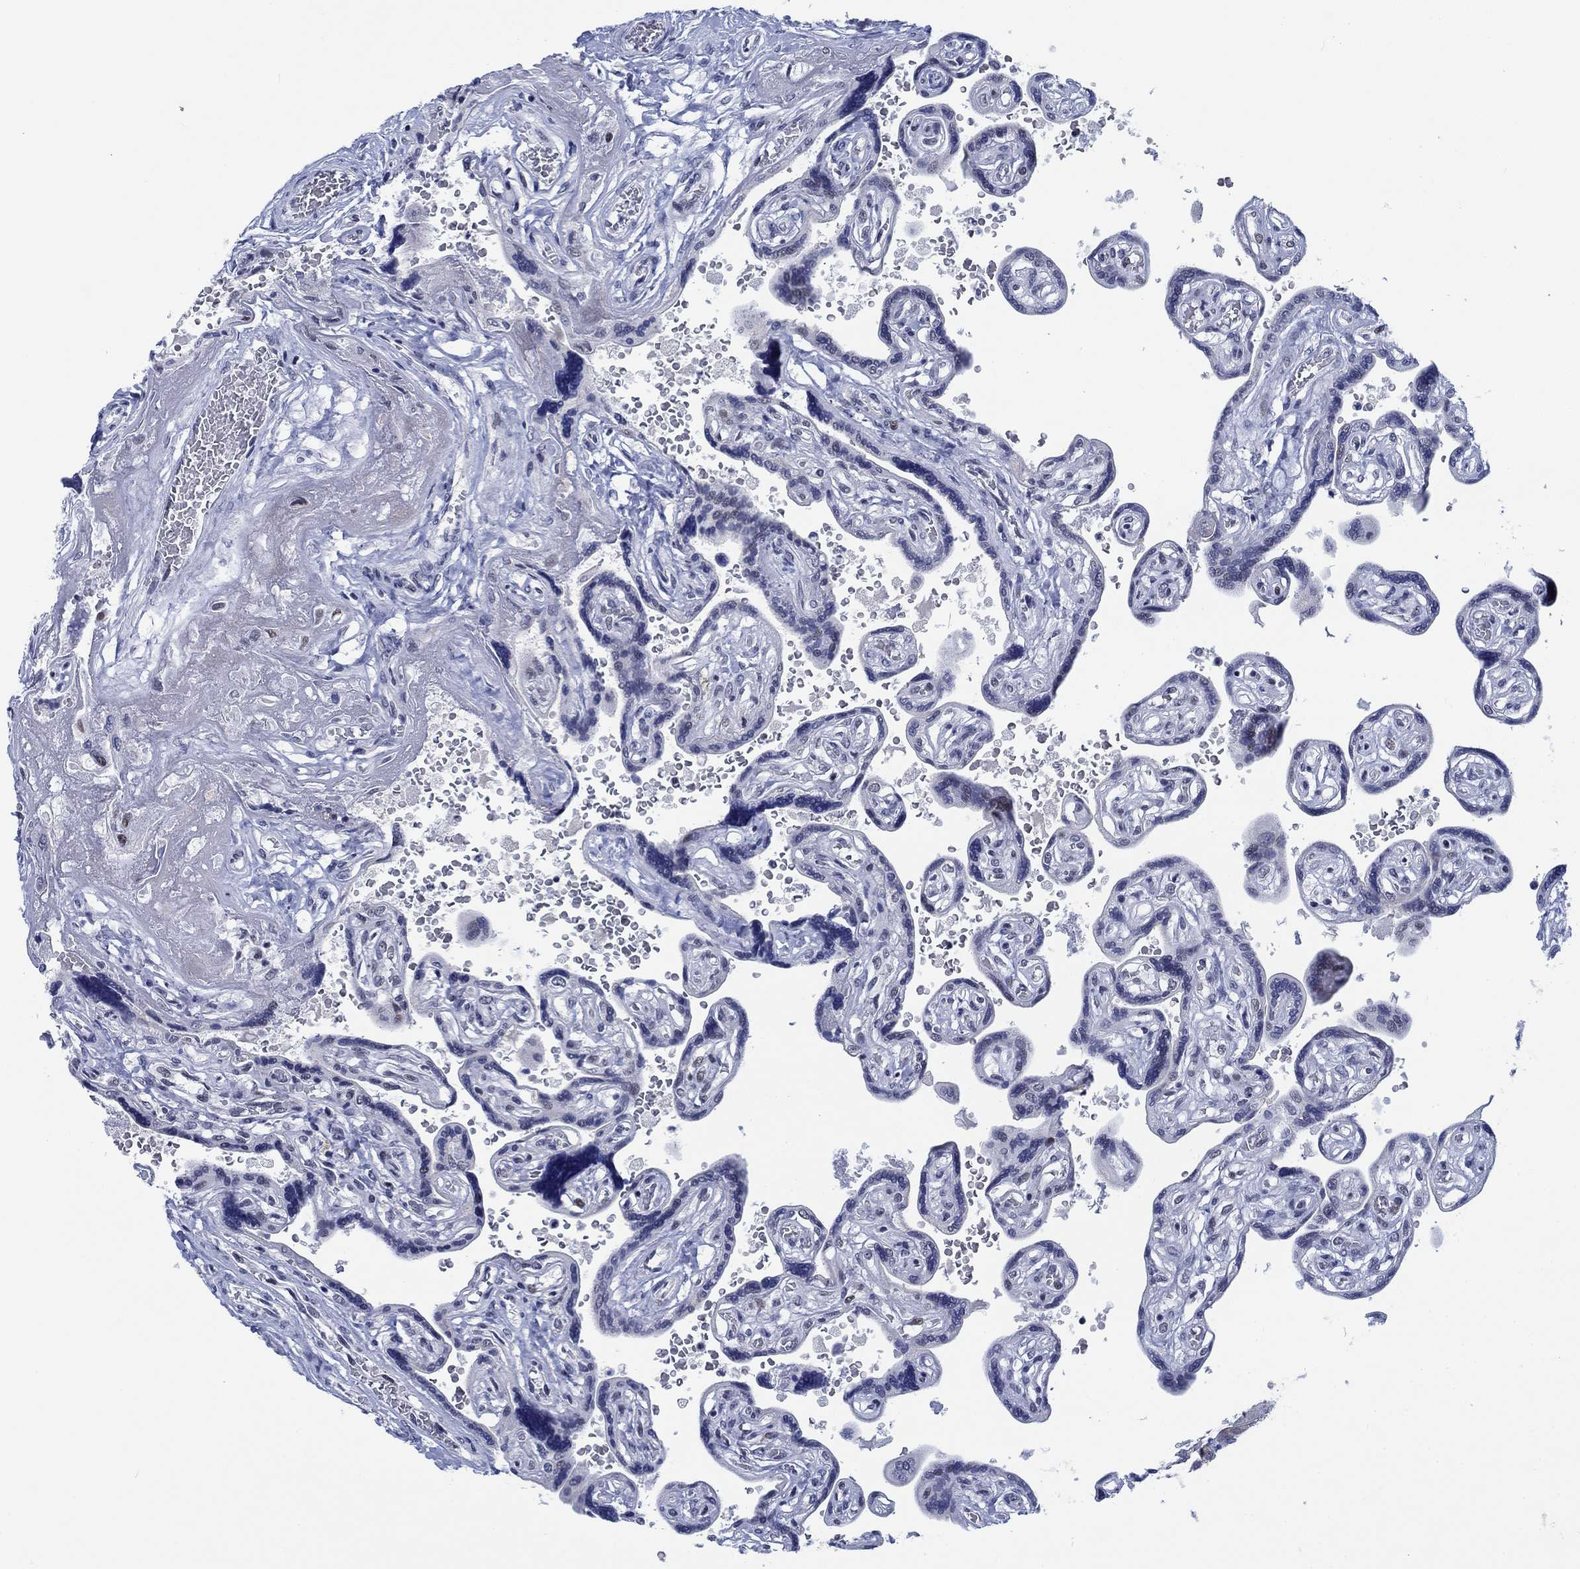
{"staining": {"intensity": "moderate", "quantity": "<25%", "location": "nuclear"}, "tissue": "placenta", "cell_type": "Decidual cells", "image_type": "normal", "snomed": [{"axis": "morphology", "description": "Normal tissue, NOS"}, {"axis": "topography", "description": "Placenta"}], "caption": "Immunohistochemical staining of unremarkable placenta shows moderate nuclear protein staining in approximately <25% of decidual cells.", "gene": "NEU3", "patient": {"sex": "female", "age": 32}}